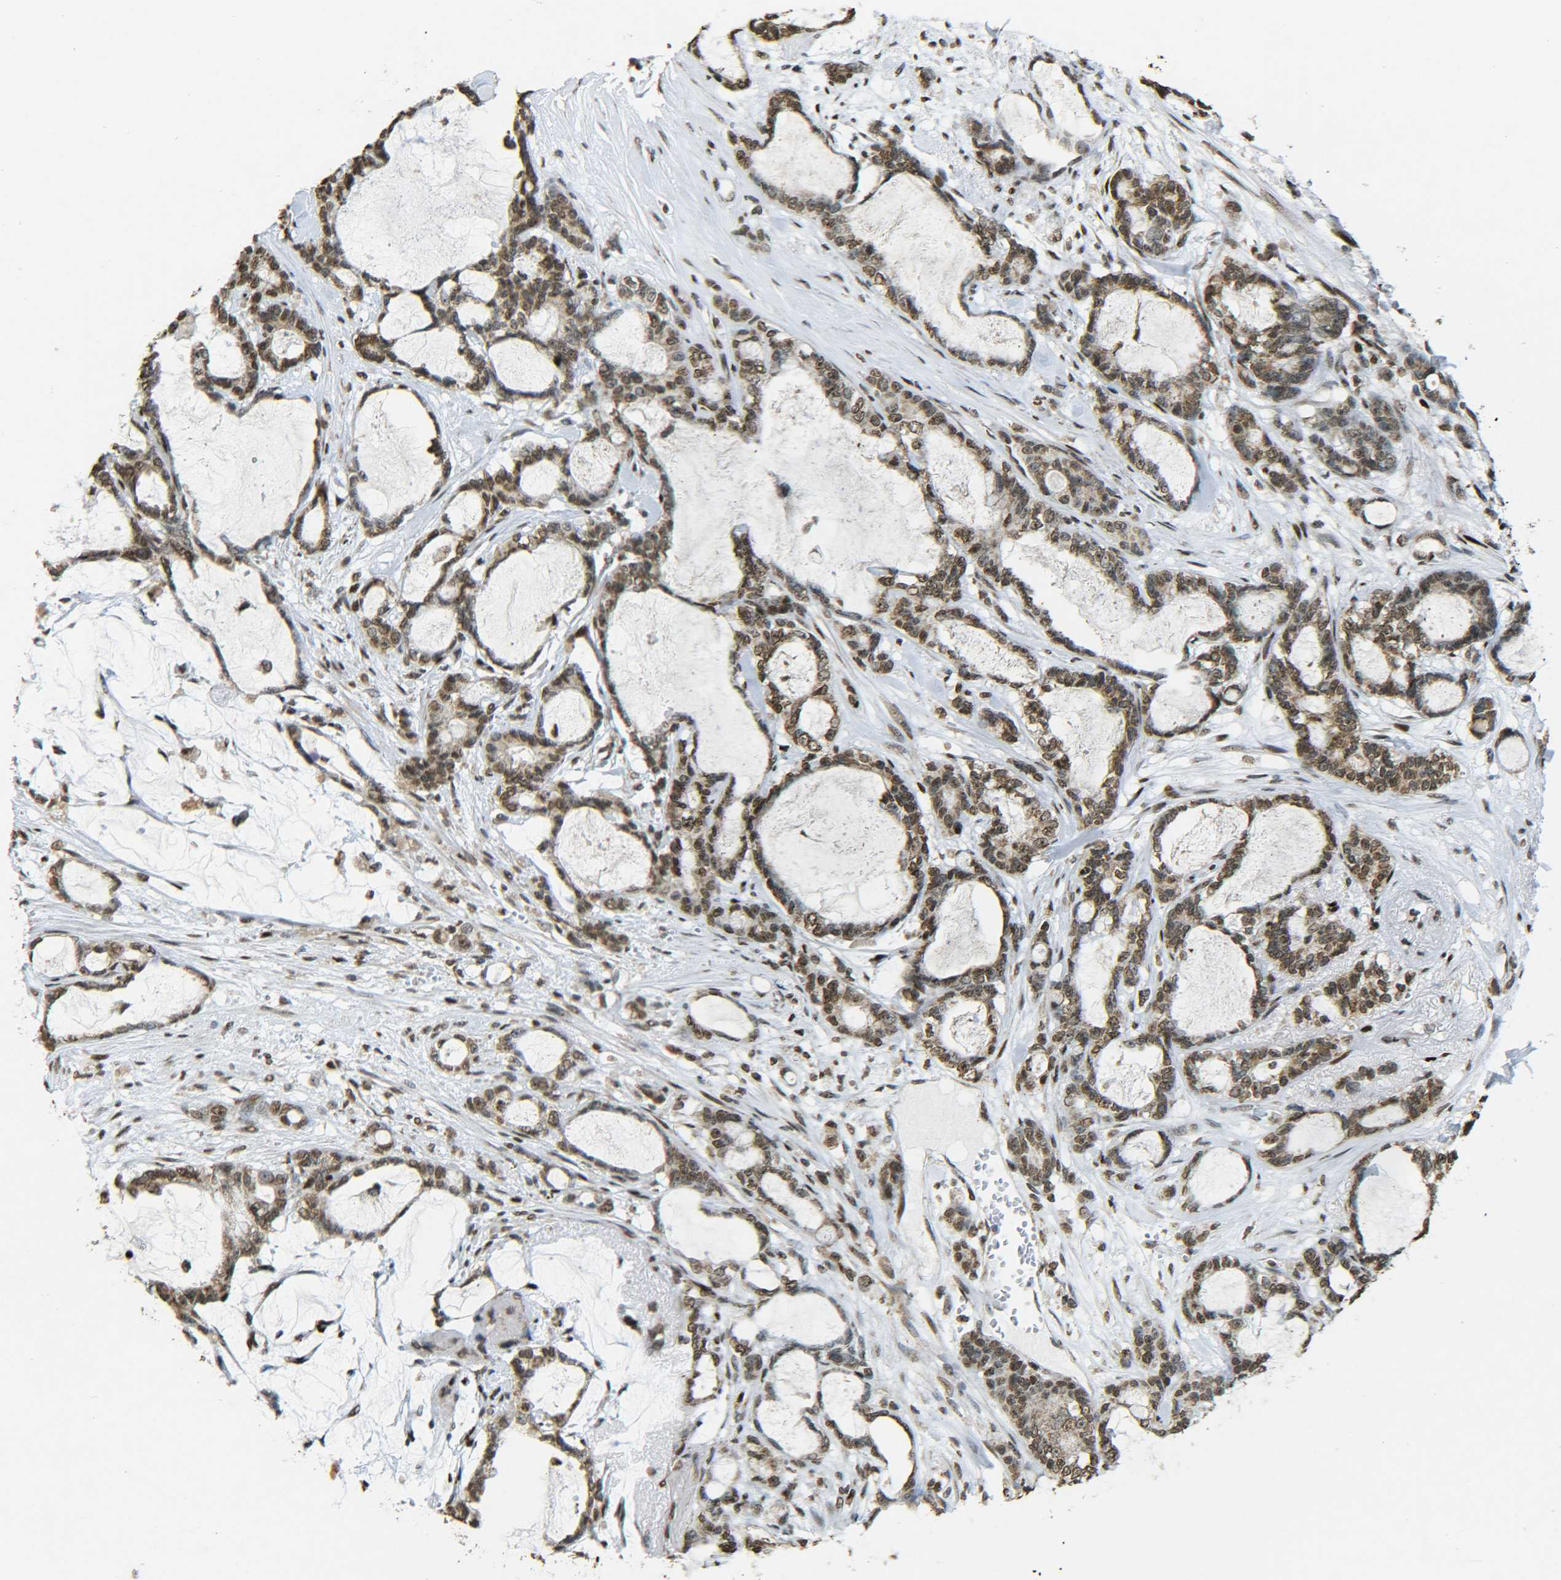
{"staining": {"intensity": "moderate", "quantity": ">75%", "location": "cytoplasmic/membranous,nuclear"}, "tissue": "pancreatic cancer", "cell_type": "Tumor cells", "image_type": "cancer", "snomed": [{"axis": "morphology", "description": "Adenocarcinoma, NOS"}, {"axis": "topography", "description": "Pancreas"}], "caption": "Protein analysis of pancreatic cancer tissue reveals moderate cytoplasmic/membranous and nuclear expression in approximately >75% of tumor cells.", "gene": "NEUROG2", "patient": {"sex": "female", "age": 73}}